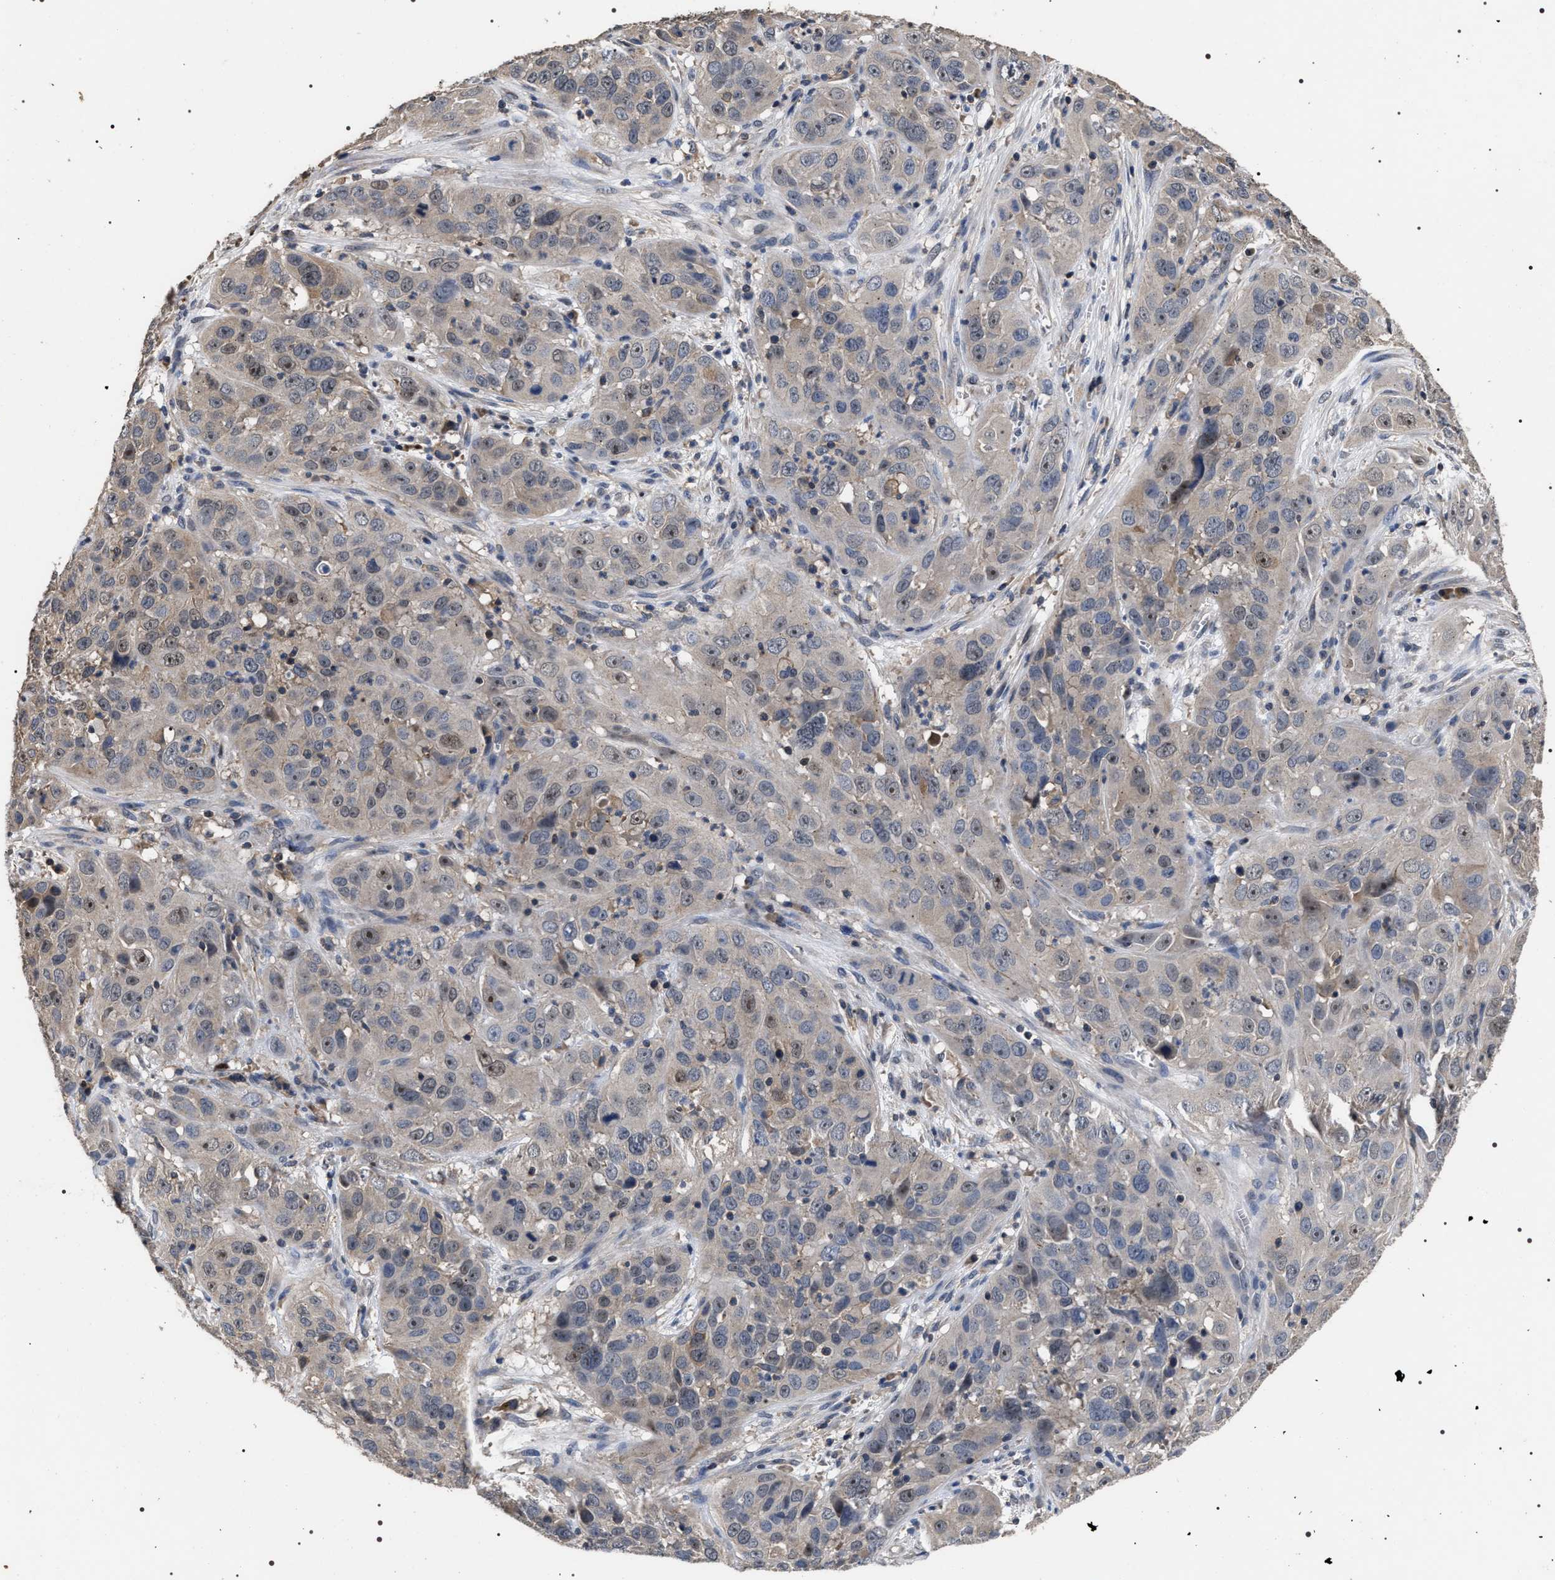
{"staining": {"intensity": "weak", "quantity": "25%-75%", "location": "nuclear"}, "tissue": "cervical cancer", "cell_type": "Tumor cells", "image_type": "cancer", "snomed": [{"axis": "morphology", "description": "Squamous cell carcinoma, NOS"}, {"axis": "topography", "description": "Cervix"}], "caption": "Protein staining demonstrates weak nuclear staining in approximately 25%-75% of tumor cells in cervical cancer (squamous cell carcinoma).", "gene": "UPF3A", "patient": {"sex": "female", "age": 32}}